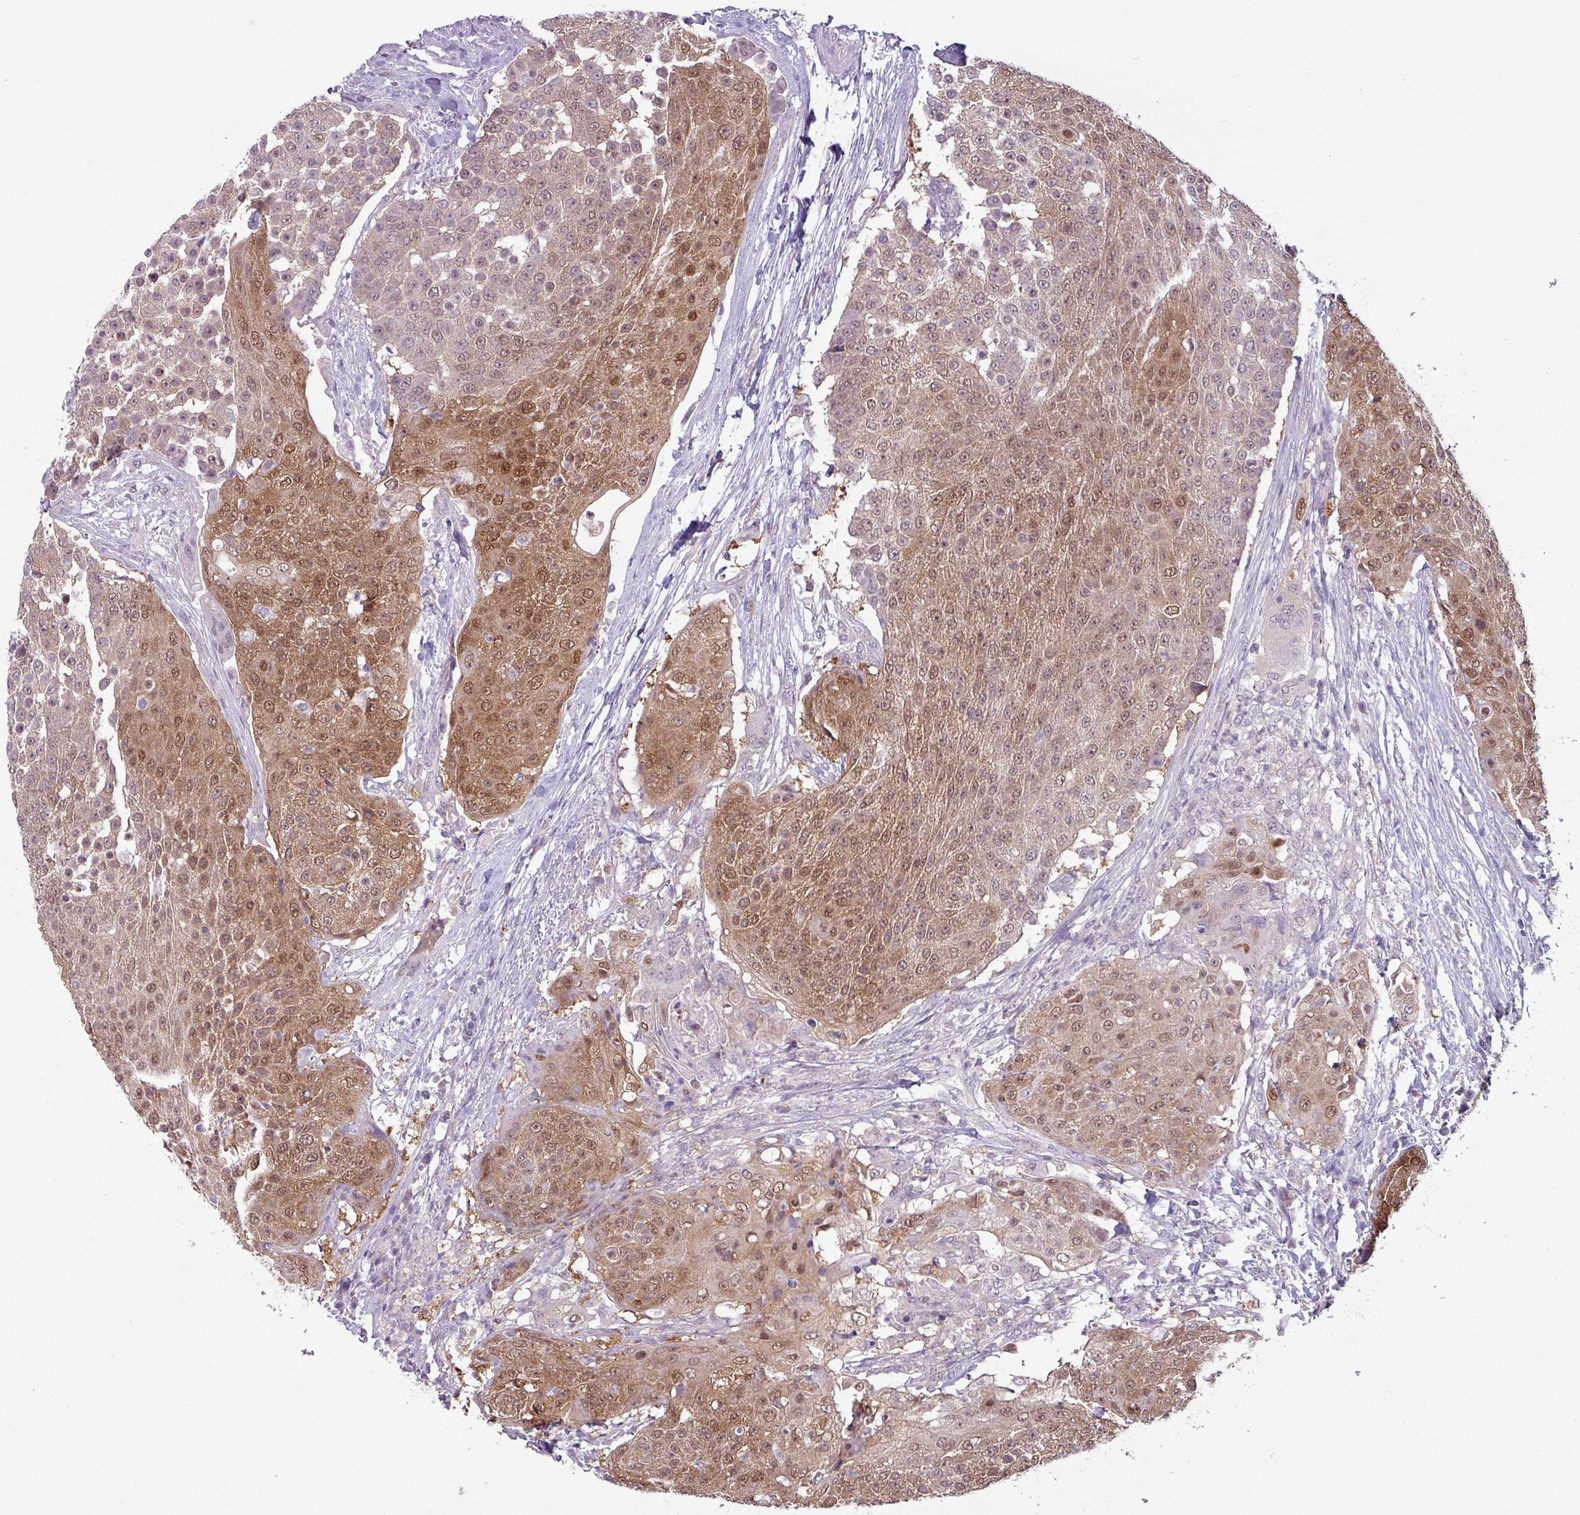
{"staining": {"intensity": "moderate", "quantity": ">75%", "location": "cytoplasmic/membranous,nuclear"}, "tissue": "urothelial cancer", "cell_type": "Tumor cells", "image_type": "cancer", "snomed": [{"axis": "morphology", "description": "Urothelial carcinoma, High grade"}, {"axis": "topography", "description": "Urinary bladder"}], "caption": "Protein staining shows moderate cytoplasmic/membranous and nuclear staining in approximately >75% of tumor cells in high-grade urothelial carcinoma. The staining was performed using DAB, with brown indicating positive protein expression. Nuclei are stained blue with hematoxylin.", "gene": "TTLL12", "patient": {"sex": "female", "age": 63}}